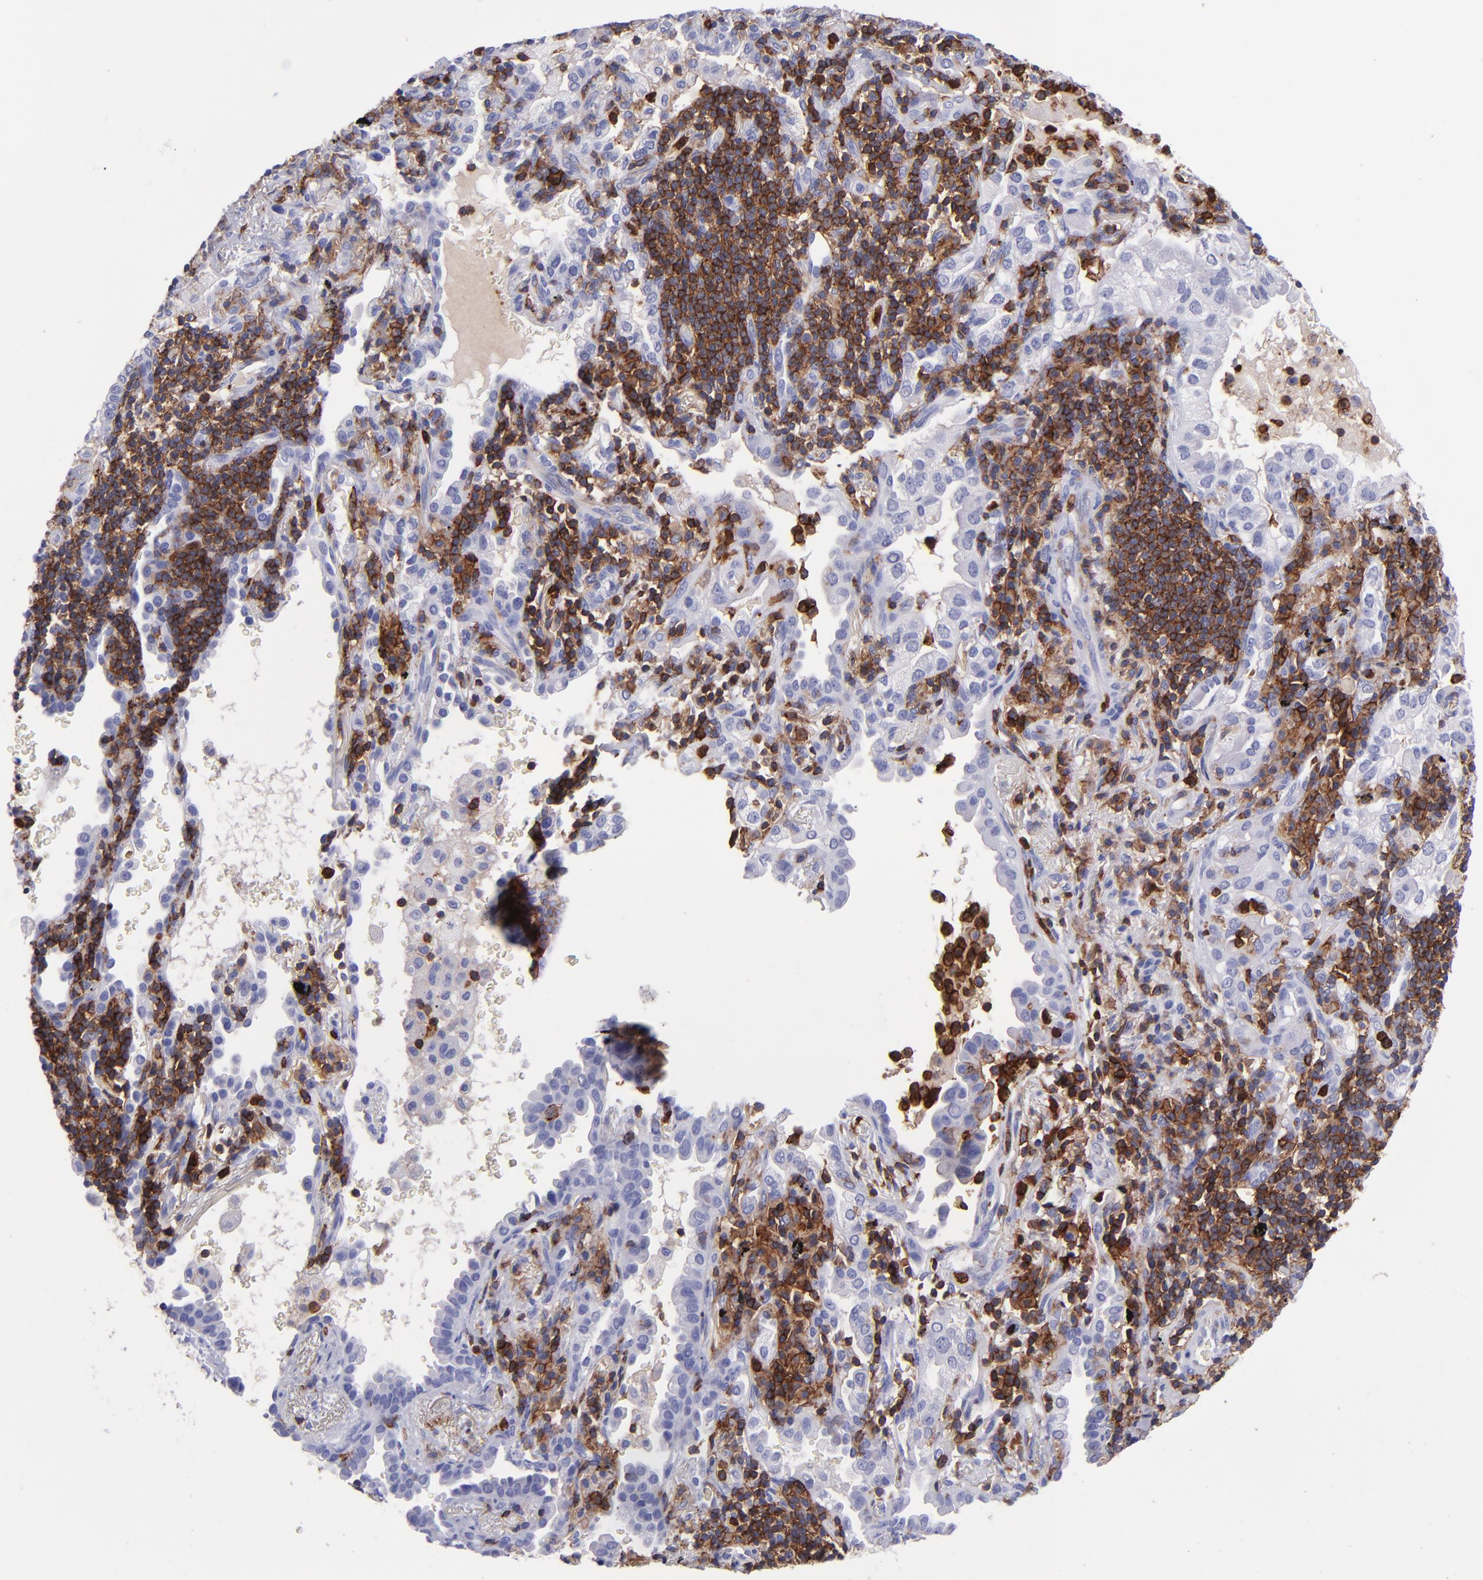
{"staining": {"intensity": "negative", "quantity": "none", "location": "none"}, "tissue": "lung cancer", "cell_type": "Tumor cells", "image_type": "cancer", "snomed": [{"axis": "morphology", "description": "Adenocarcinoma, NOS"}, {"axis": "topography", "description": "Lung"}], "caption": "Tumor cells are negative for brown protein staining in lung adenocarcinoma.", "gene": "ICAM3", "patient": {"sex": "female", "age": 50}}